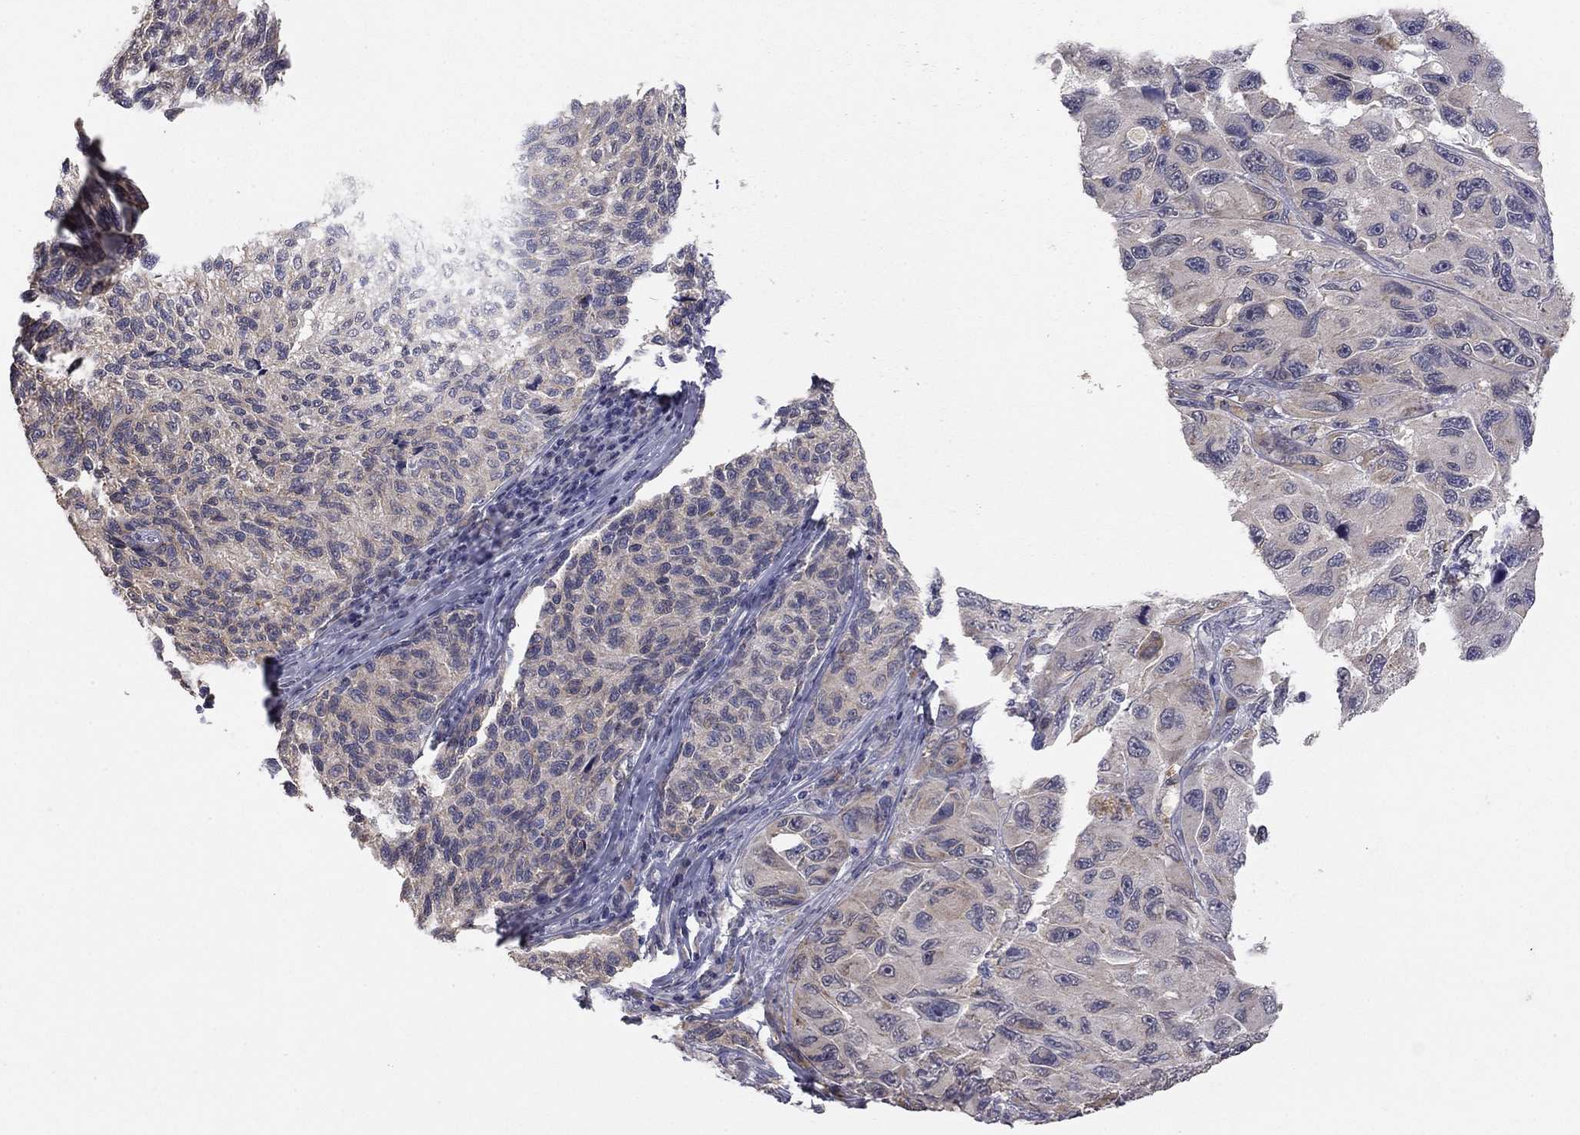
{"staining": {"intensity": "moderate", "quantity": "<25%", "location": "cytoplasmic/membranous"}, "tissue": "melanoma", "cell_type": "Tumor cells", "image_type": "cancer", "snomed": [{"axis": "morphology", "description": "Malignant melanoma, NOS"}, {"axis": "topography", "description": "Skin"}], "caption": "Protein expression analysis of human malignant melanoma reveals moderate cytoplasmic/membranous expression in approximately <25% of tumor cells.", "gene": "PRRT2", "patient": {"sex": "female", "age": 73}}